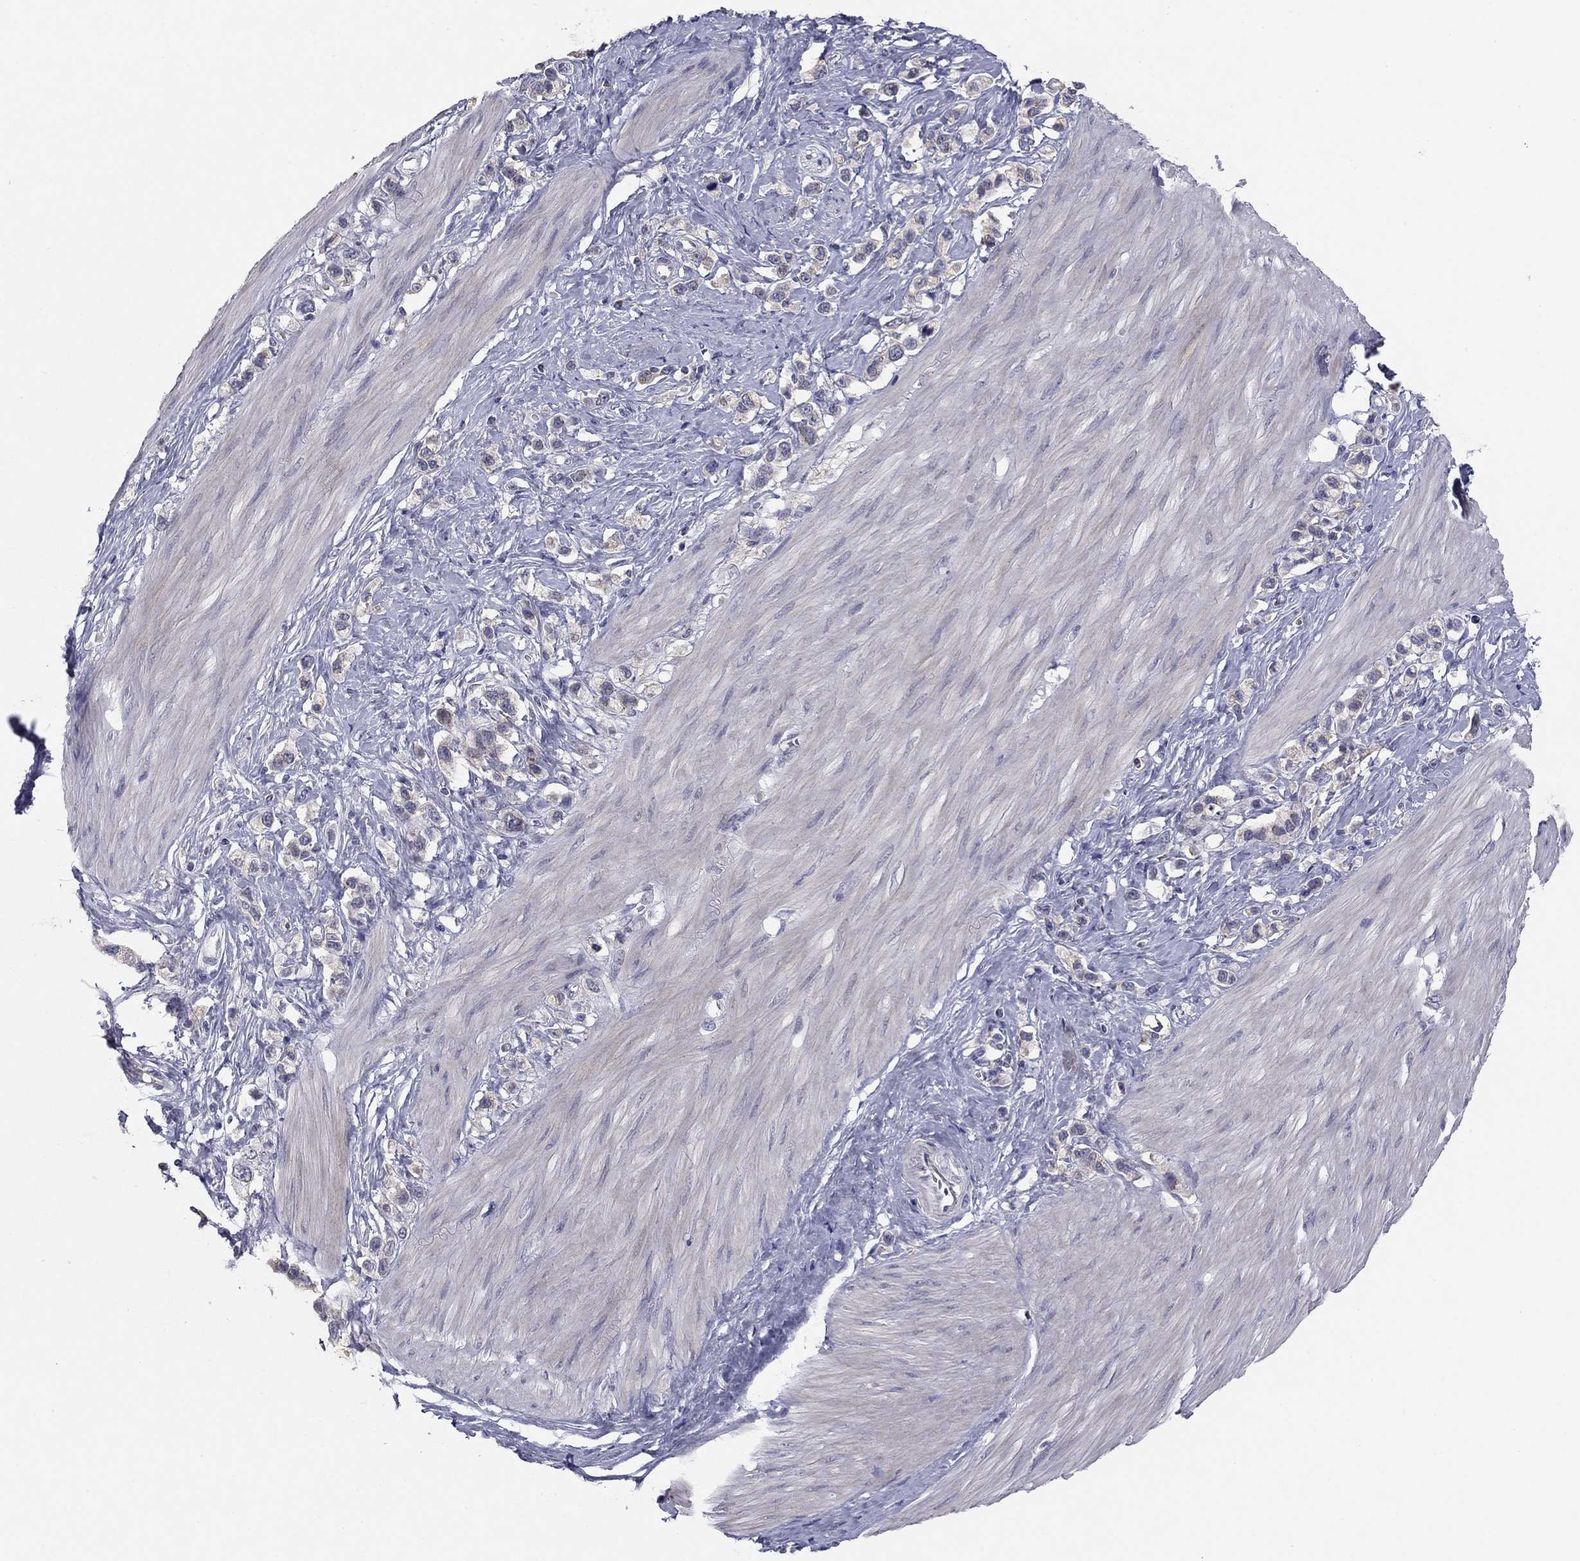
{"staining": {"intensity": "negative", "quantity": "none", "location": "none"}, "tissue": "stomach cancer", "cell_type": "Tumor cells", "image_type": "cancer", "snomed": [{"axis": "morphology", "description": "Normal tissue, NOS"}, {"axis": "morphology", "description": "Adenocarcinoma, NOS"}, {"axis": "morphology", "description": "Adenocarcinoma, High grade"}, {"axis": "topography", "description": "Stomach, upper"}, {"axis": "topography", "description": "Stomach"}], "caption": "This is an immunohistochemistry histopathology image of stomach cancer (adenocarcinoma (high-grade)). There is no positivity in tumor cells.", "gene": "SEPTIN3", "patient": {"sex": "female", "age": 65}}